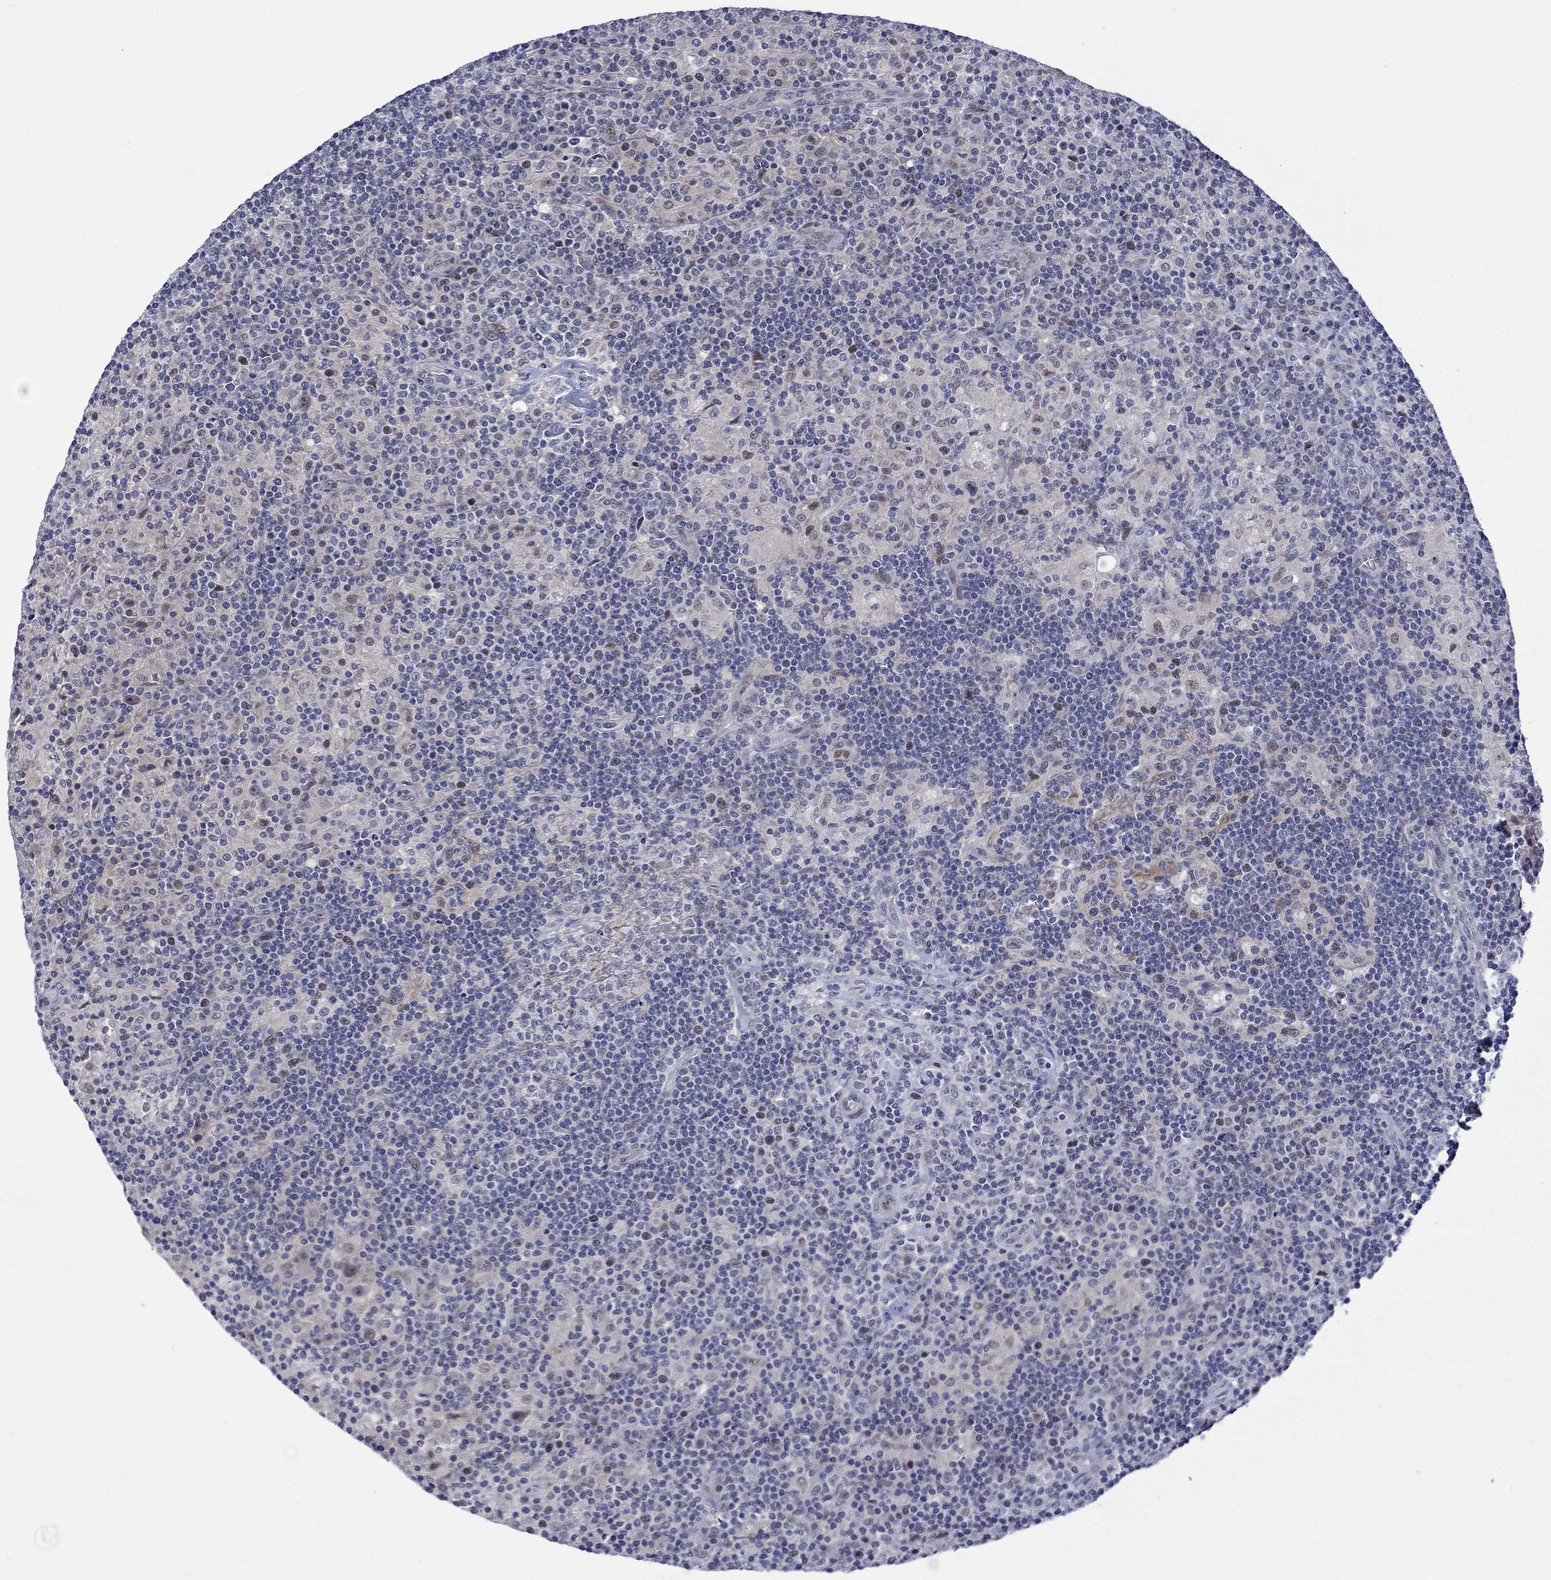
{"staining": {"intensity": "negative", "quantity": "none", "location": "none"}, "tissue": "lymphoma", "cell_type": "Tumor cells", "image_type": "cancer", "snomed": [{"axis": "morphology", "description": "Hodgkin's disease, NOS"}, {"axis": "topography", "description": "Lymph node"}], "caption": "This is an immunohistochemistry (IHC) histopathology image of human Hodgkin's disease. There is no expression in tumor cells.", "gene": "E2F8", "patient": {"sex": "male", "age": 70}}